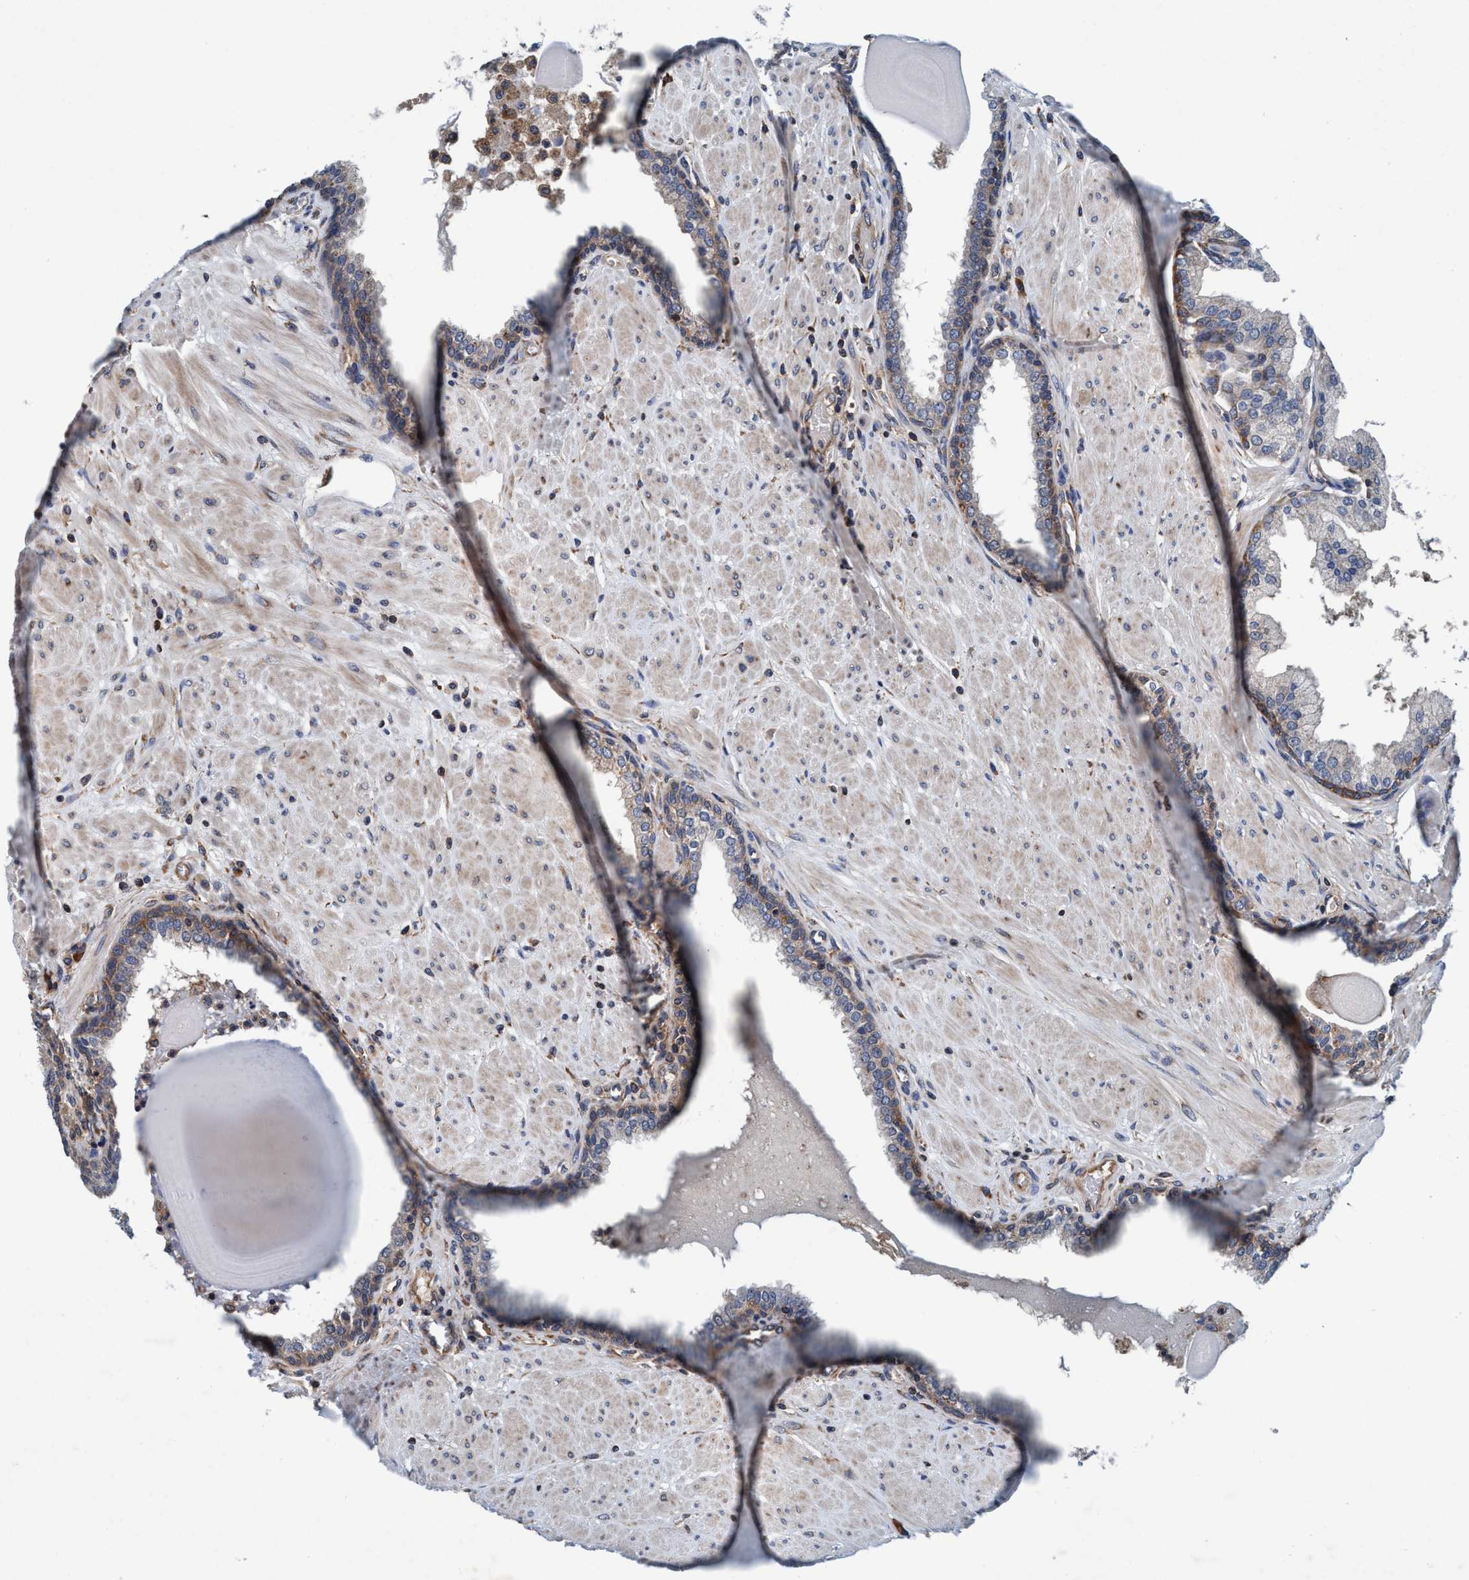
{"staining": {"intensity": "weak", "quantity": "25%-75%", "location": "cytoplasmic/membranous"}, "tissue": "prostate", "cell_type": "Glandular cells", "image_type": "normal", "snomed": [{"axis": "morphology", "description": "Normal tissue, NOS"}, {"axis": "topography", "description": "Prostate"}], "caption": "This micrograph reveals immunohistochemistry staining of unremarkable prostate, with low weak cytoplasmic/membranous staining in about 25%-75% of glandular cells.", "gene": "ENDOG", "patient": {"sex": "male", "age": 51}}